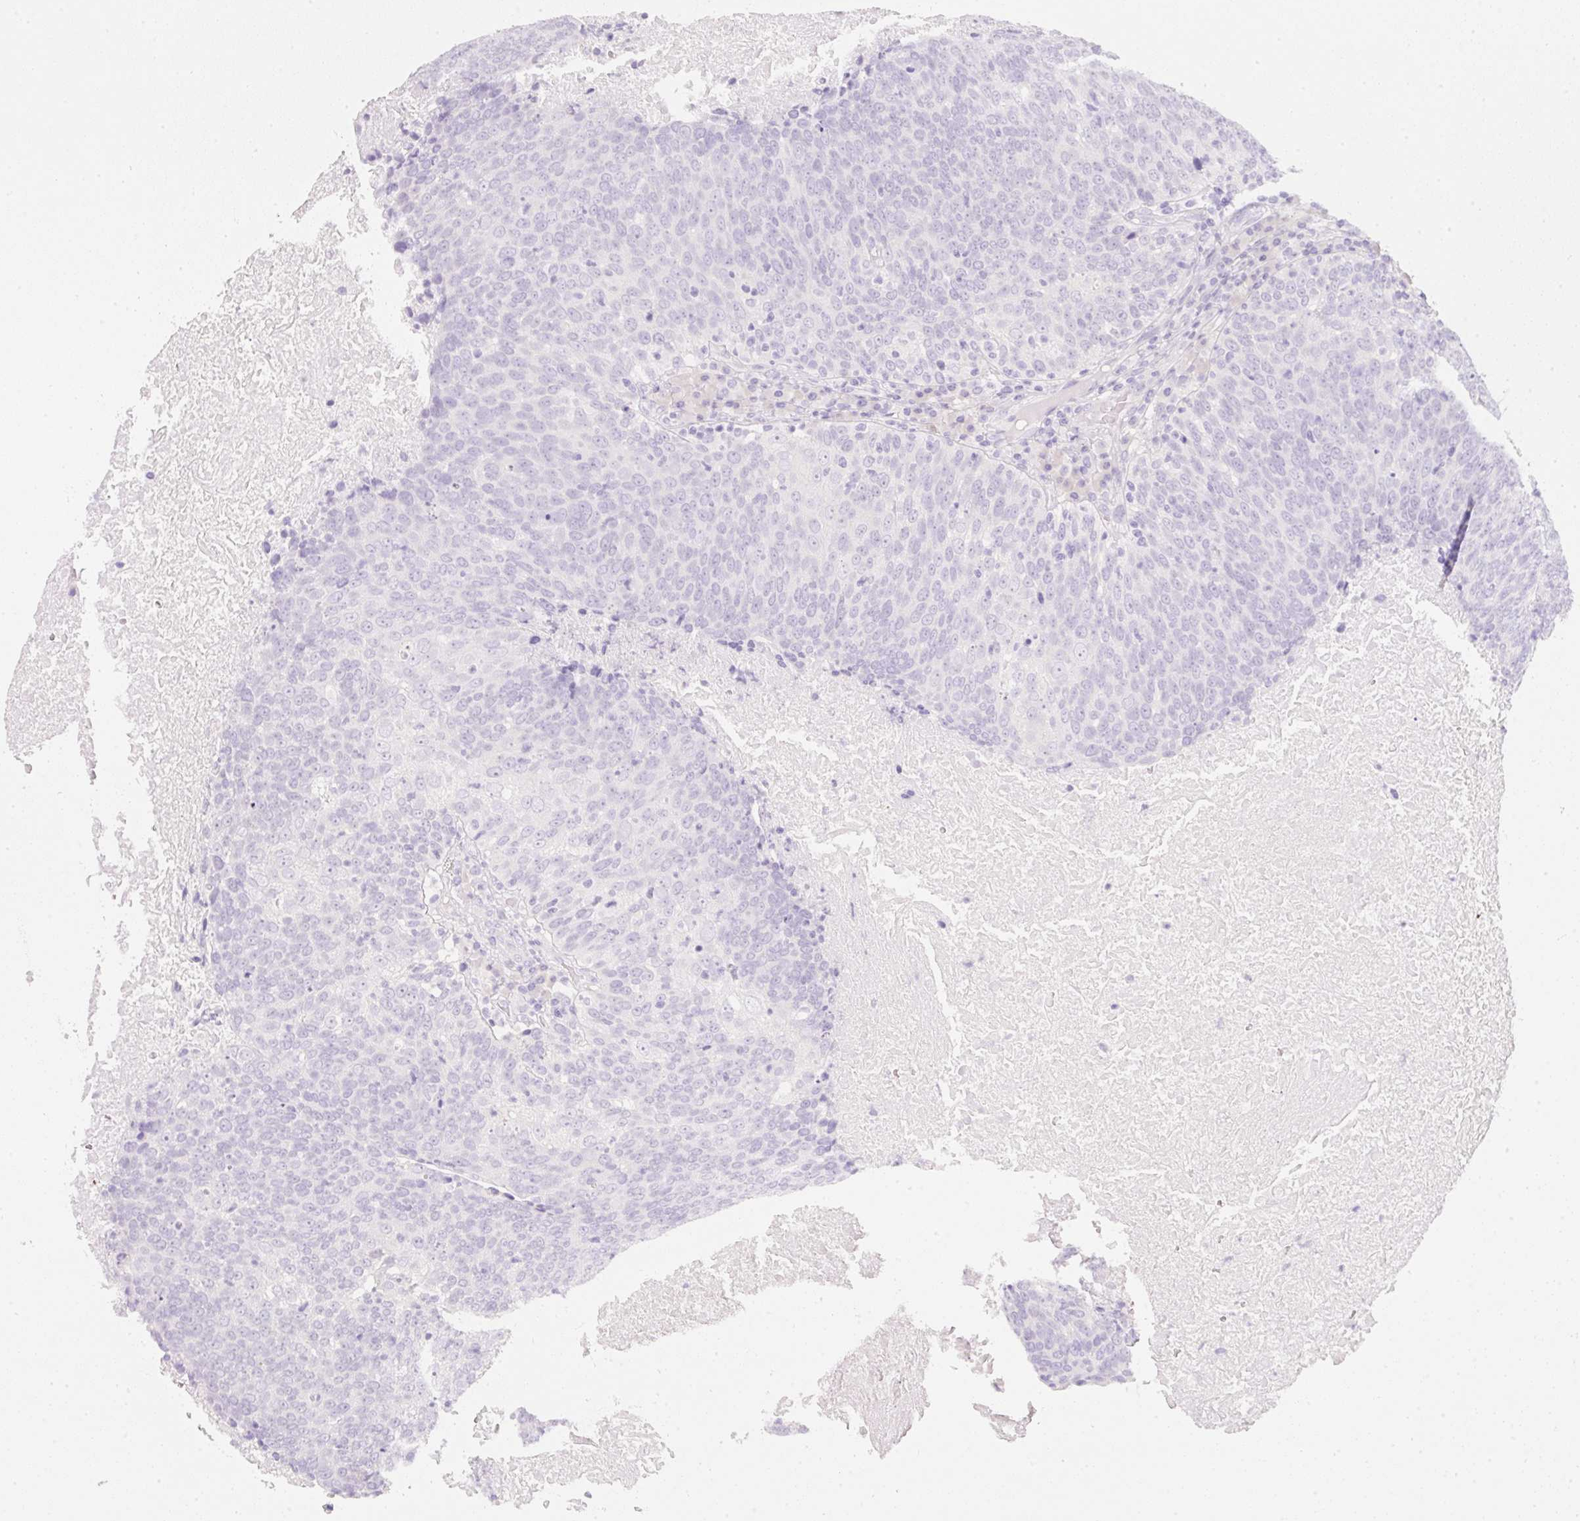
{"staining": {"intensity": "negative", "quantity": "none", "location": "none"}, "tissue": "head and neck cancer", "cell_type": "Tumor cells", "image_type": "cancer", "snomed": [{"axis": "morphology", "description": "Squamous cell carcinoma, NOS"}, {"axis": "morphology", "description": "Squamous cell carcinoma, metastatic, NOS"}, {"axis": "topography", "description": "Lymph node"}, {"axis": "topography", "description": "Head-Neck"}], "caption": "Head and neck squamous cell carcinoma was stained to show a protein in brown. There is no significant positivity in tumor cells.", "gene": "SLC2A2", "patient": {"sex": "male", "age": 62}}